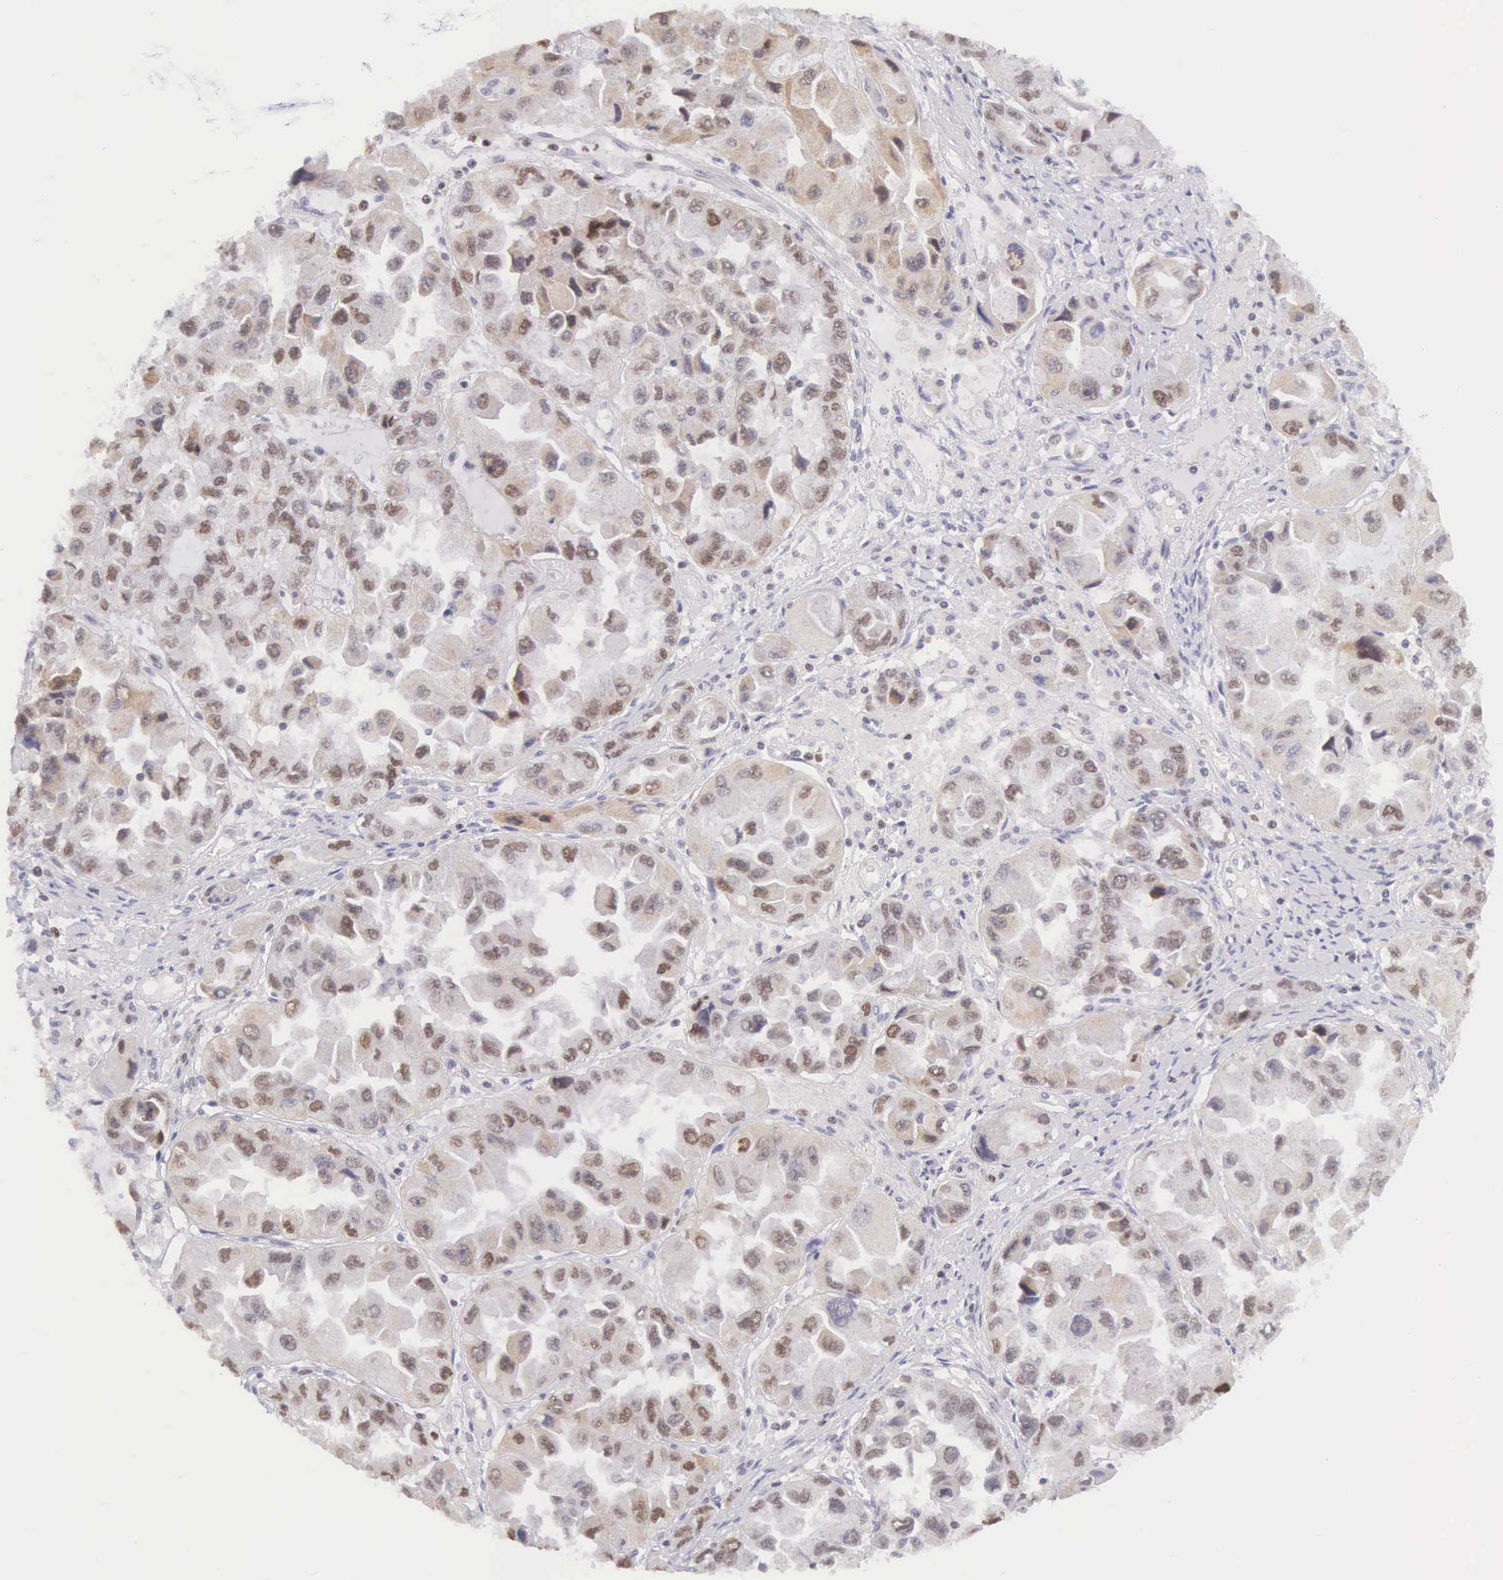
{"staining": {"intensity": "moderate", "quantity": "25%-75%", "location": "cytoplasmic/membranous,nuclear"}, "tissue": "ovarian cancer", "cell_type": "Tumor cells", "image_type": "cancer", "snomed": [{"axis": "morphology", "description": "Cystadenocarcinoma, serous, NOS"}, {"axis": "topography", "description": "Ovary"}], "caption": "Ovarian cancer (serous cystadenocarcinoma) was stained to show a protein in brown. There is medium levels of moderate cytoplasmic/membranous and nuclear expression in about 25%-75% of tumor cells. (DAB IHC with brightfield microscopy, high magnification).", "gene": "VRK1", "patient": {"sex": "female", "age": 84}}